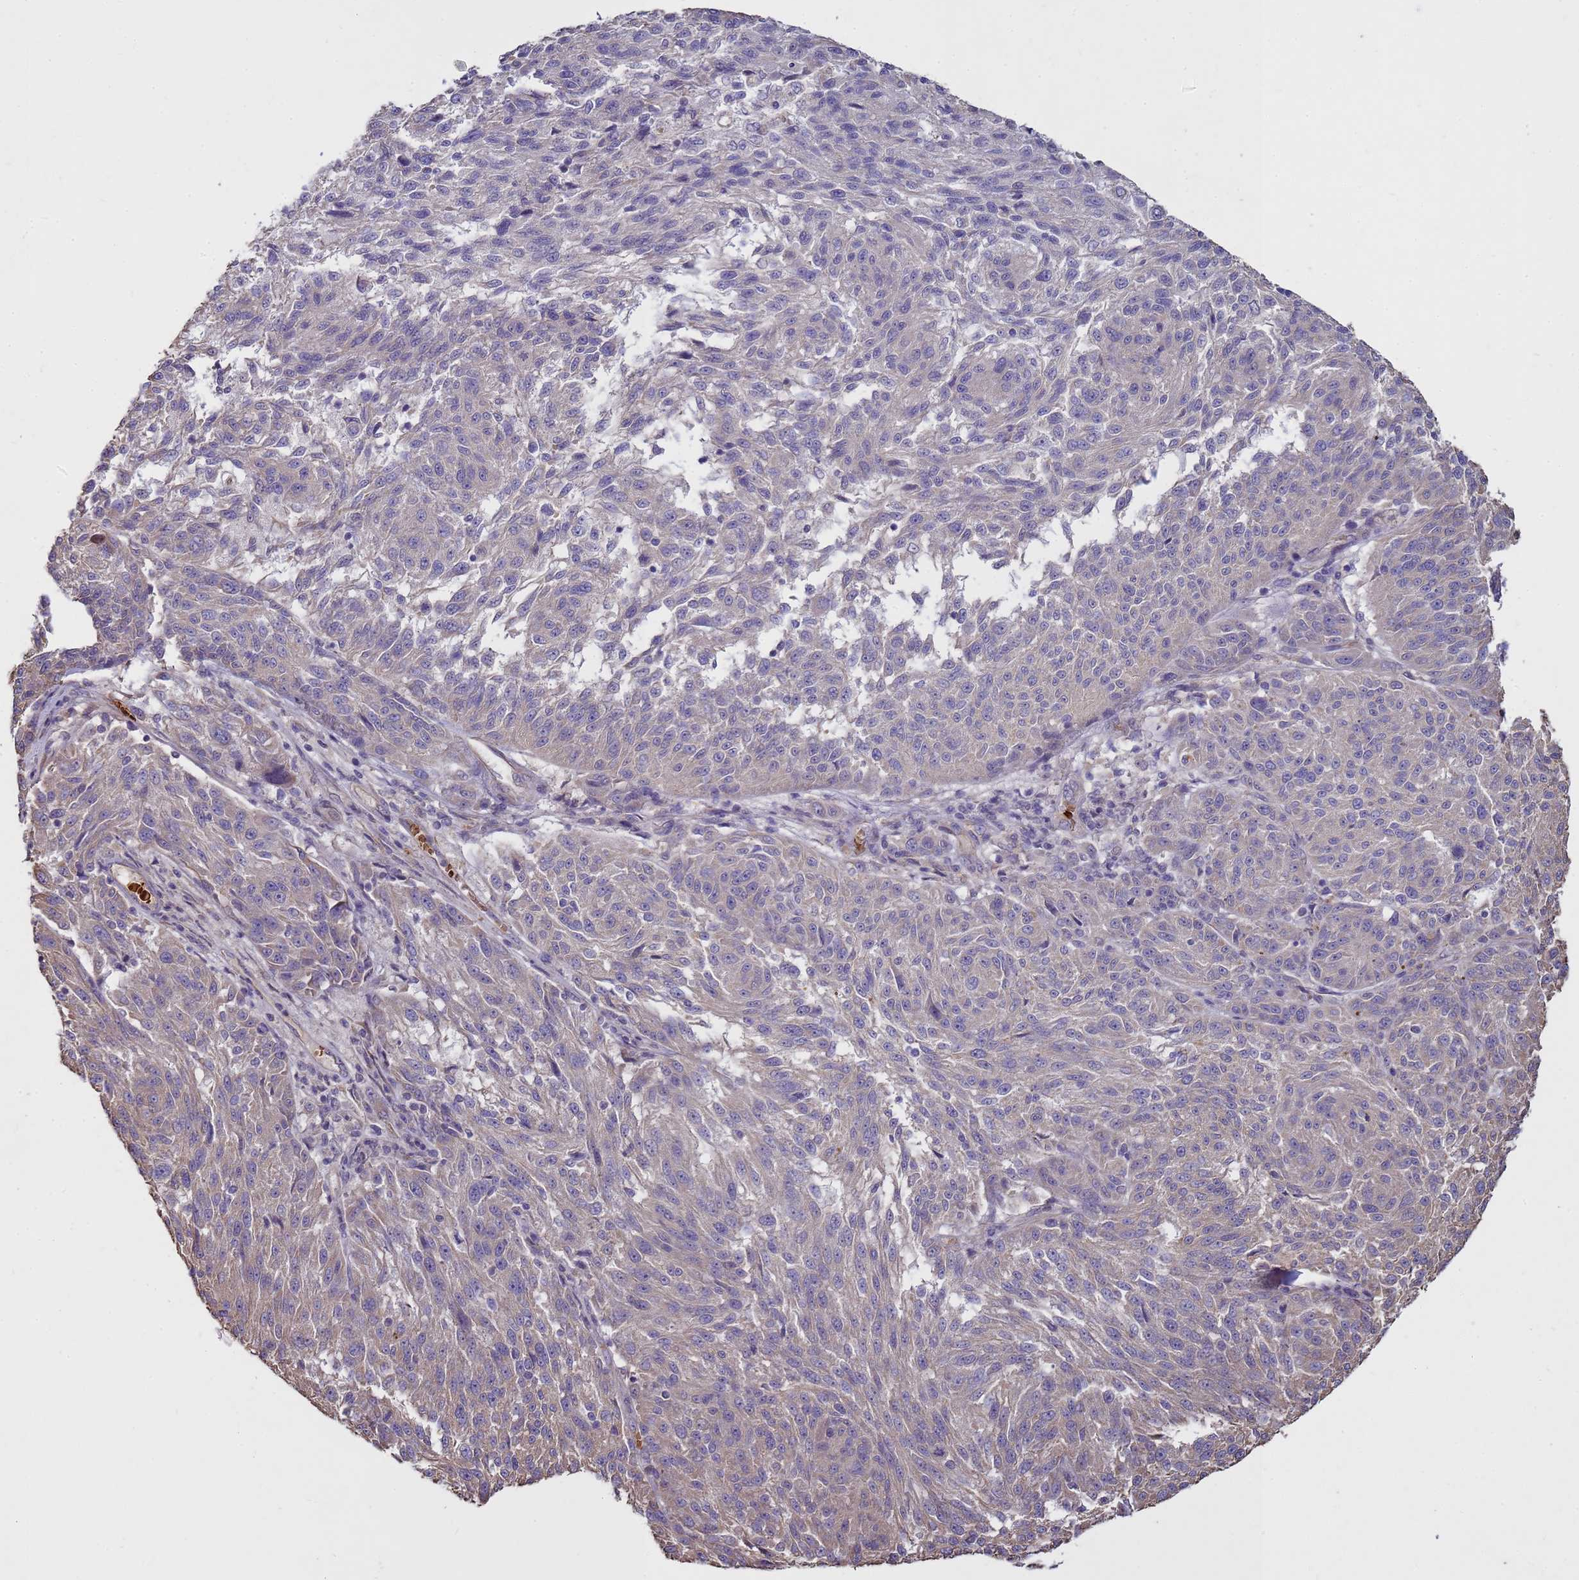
{"staining": {"intensity": "negative", "quantity": "none", "location": "none"}, "tissue": "melanoma", "cell_type": "Tumor cells", "image_type": "cancer", "snomed": [{"axis": "morphology", "description": "Malignant melanoma, NOS"}, {"axis": "topography", "description": "Skin"}], "caption": "Immunohistochemistry of melanoma exhibits no staining in tumor cells.", "gene": "SGIP1", "patient": {"sex": "male", "age": 53}}